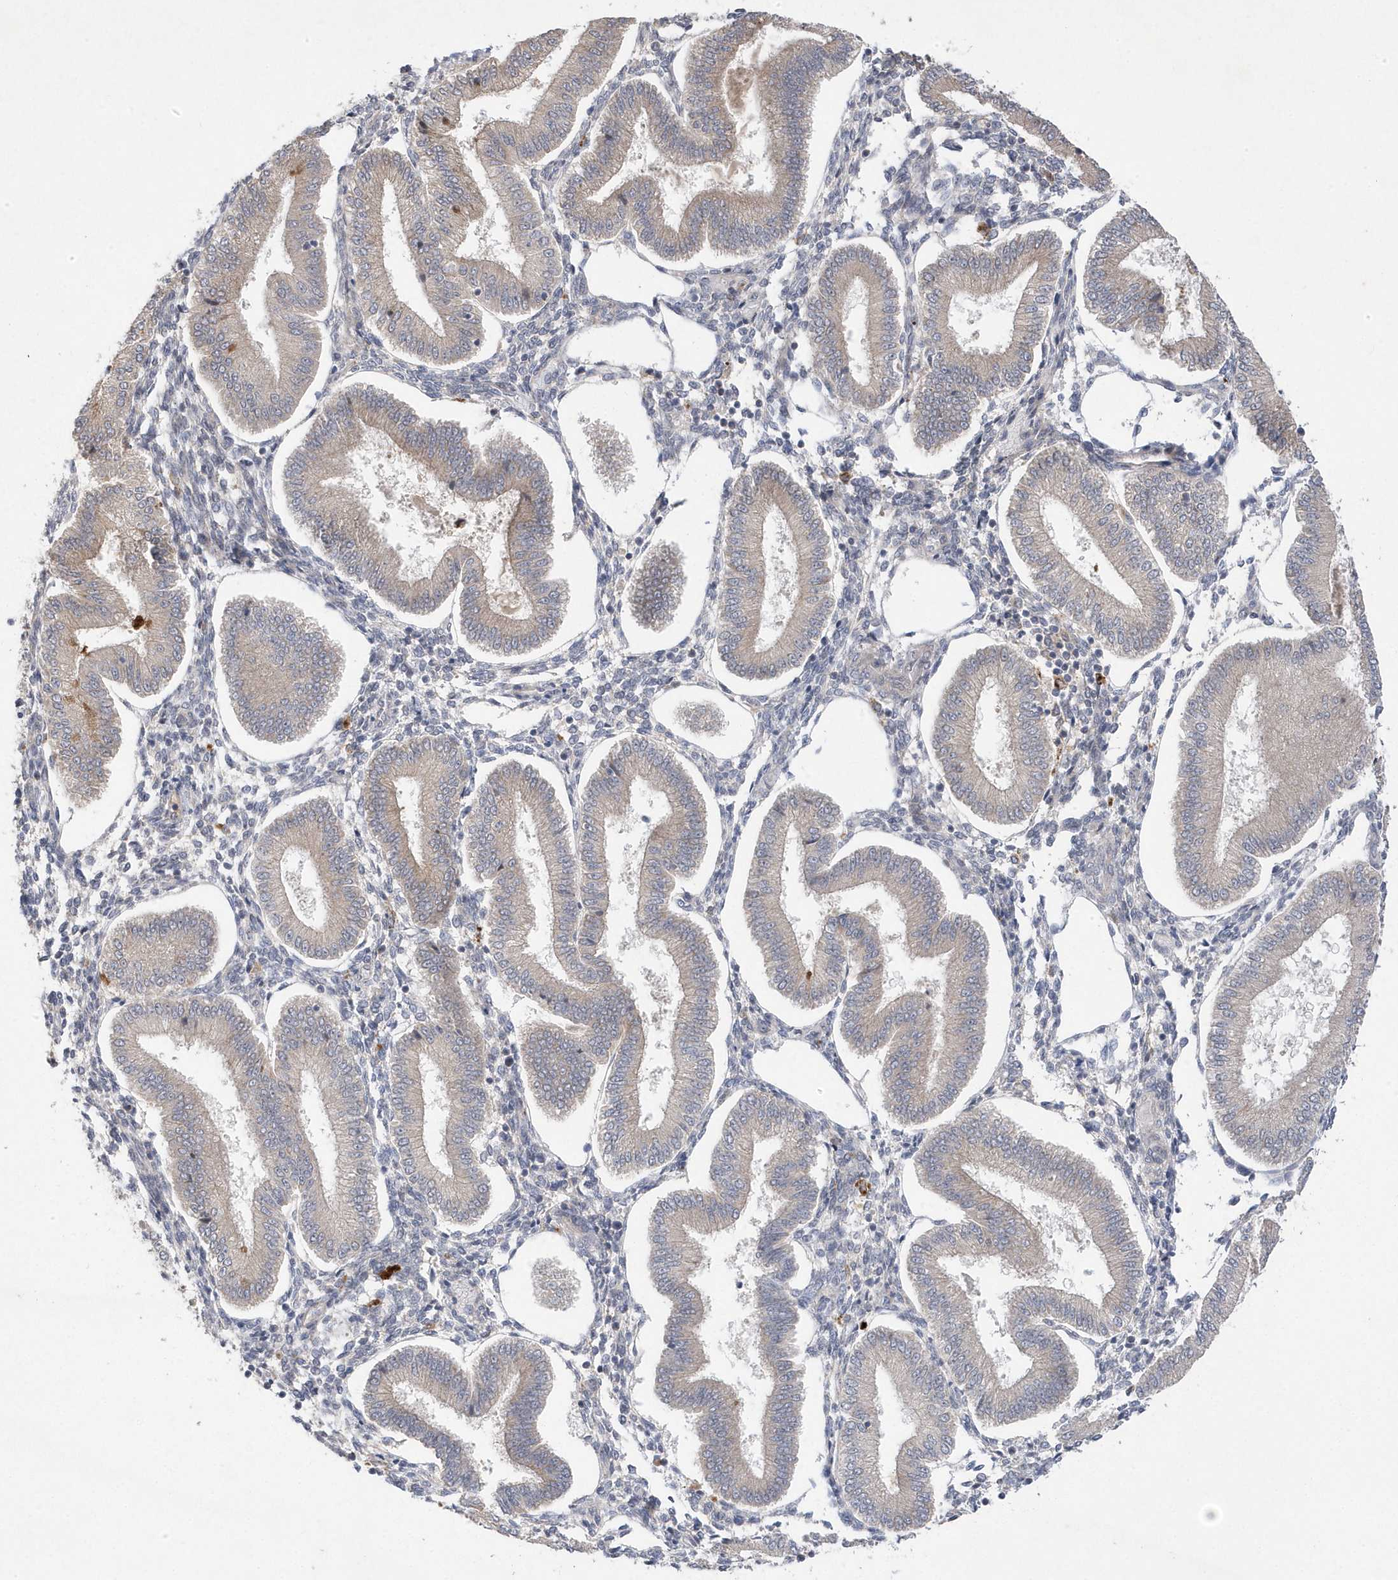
{"staining": {"intensity": "negative", "quantity": "none", "location": "none"}, "tissue": "endometrium", "cell_type": "Cells in endometrial stroma", "image_type": "normal", "snomed": [{"axis": "morphology", "description": "Normal tissue, NOS"}, {"axis": "topography", "description": "Endometrium"}], "caption": "This image is of normal endometrium stained with IHC to label a protein in brown with the nuclei are counter-stained blue. There is no expression in cells in endometrial stroma.", "gene": "ANAPC1", "patient": {"sex": "female", "age": 39}}